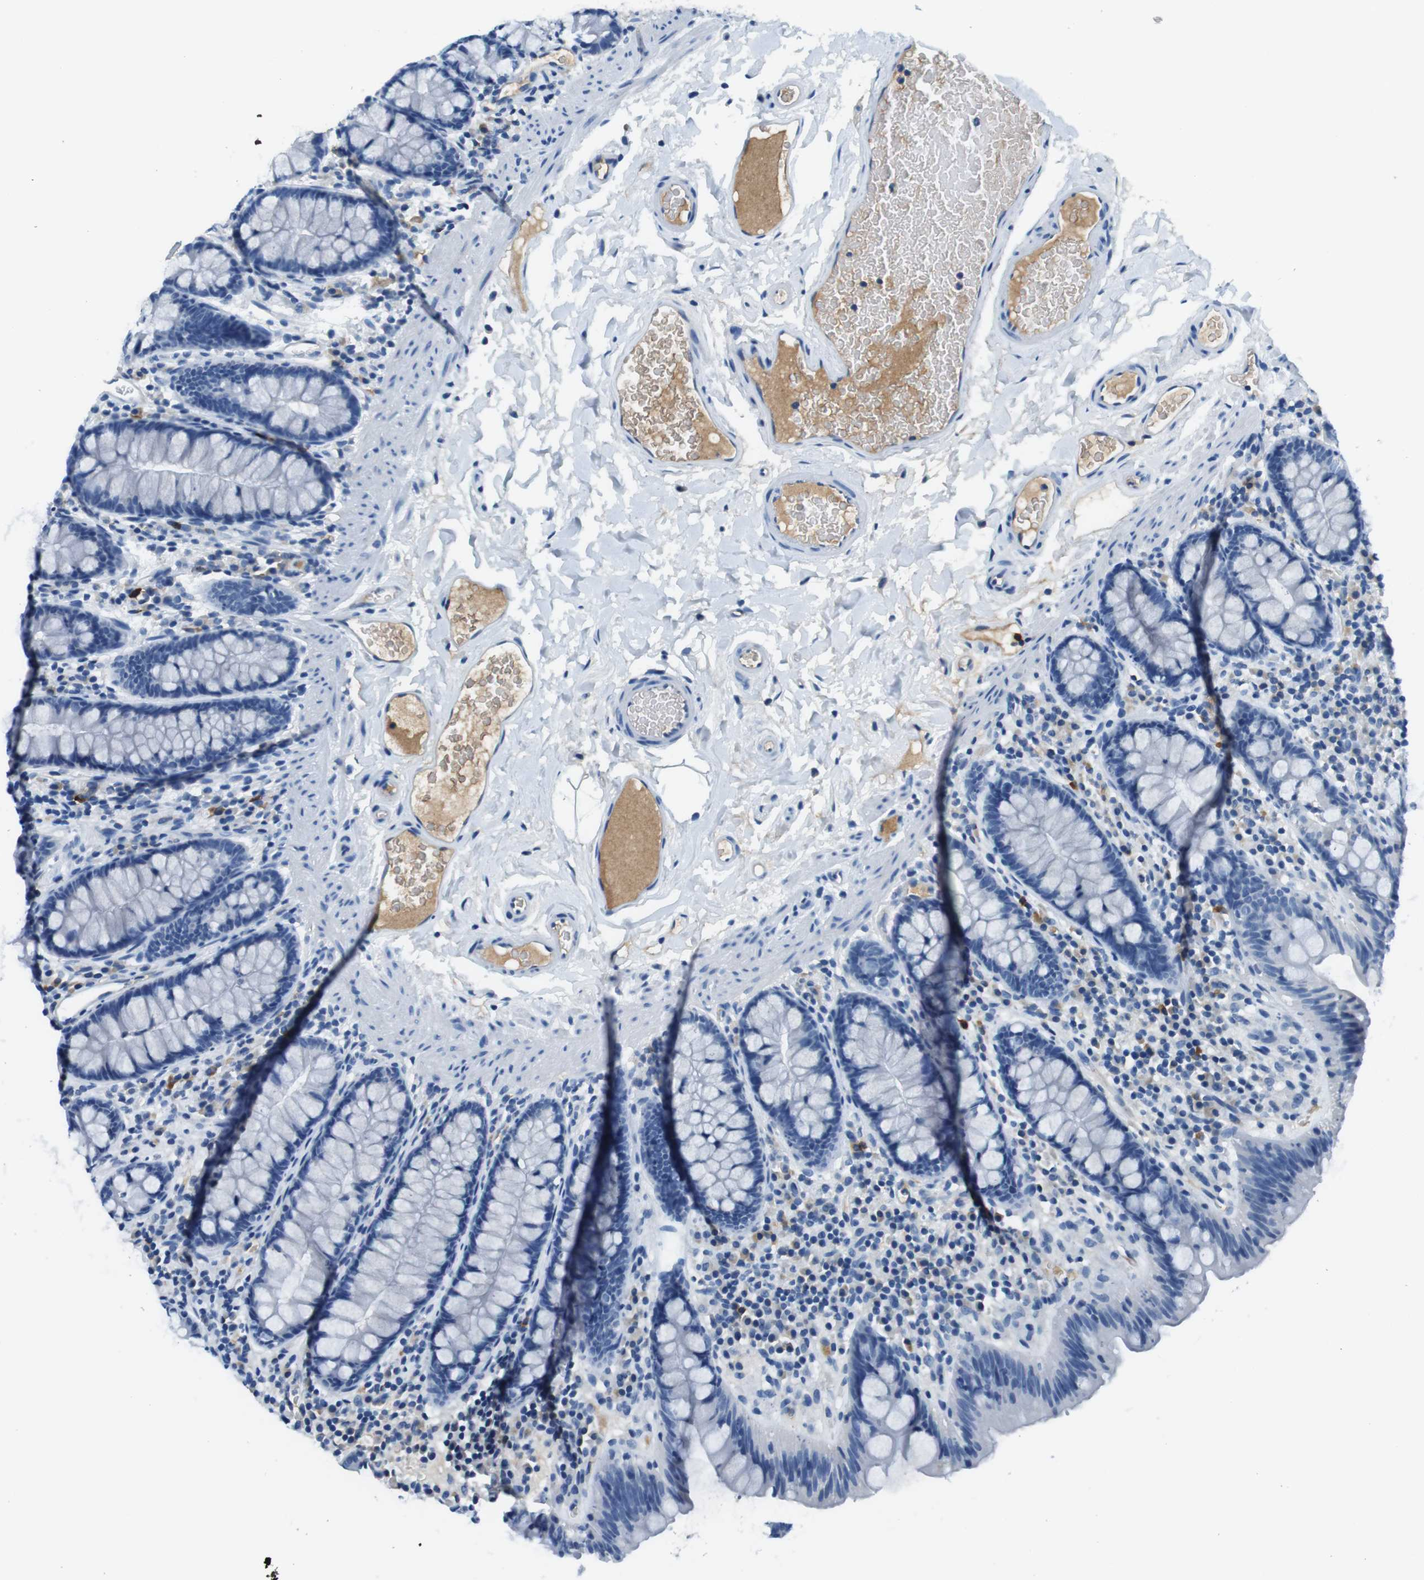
{"staining": {"intensity": "negative", "quantity": "none", "location": "none"}, "tissue": "colon", "cell_type": "Endothelial cells", "image_type": "normal", "snomed": [{"axis": "morphology", "description": "Normal tissue, NOS"}, {"axis": "topography", "description": "Colon"}], "caption": "A high-resolution histopathology image shows immunohistochemistry (IHC) staining of benign colon, which demonstrates no significant staining in endothelial cells.", "gene": "IGHD", "patient": {"sex": "female", "age": 80}}